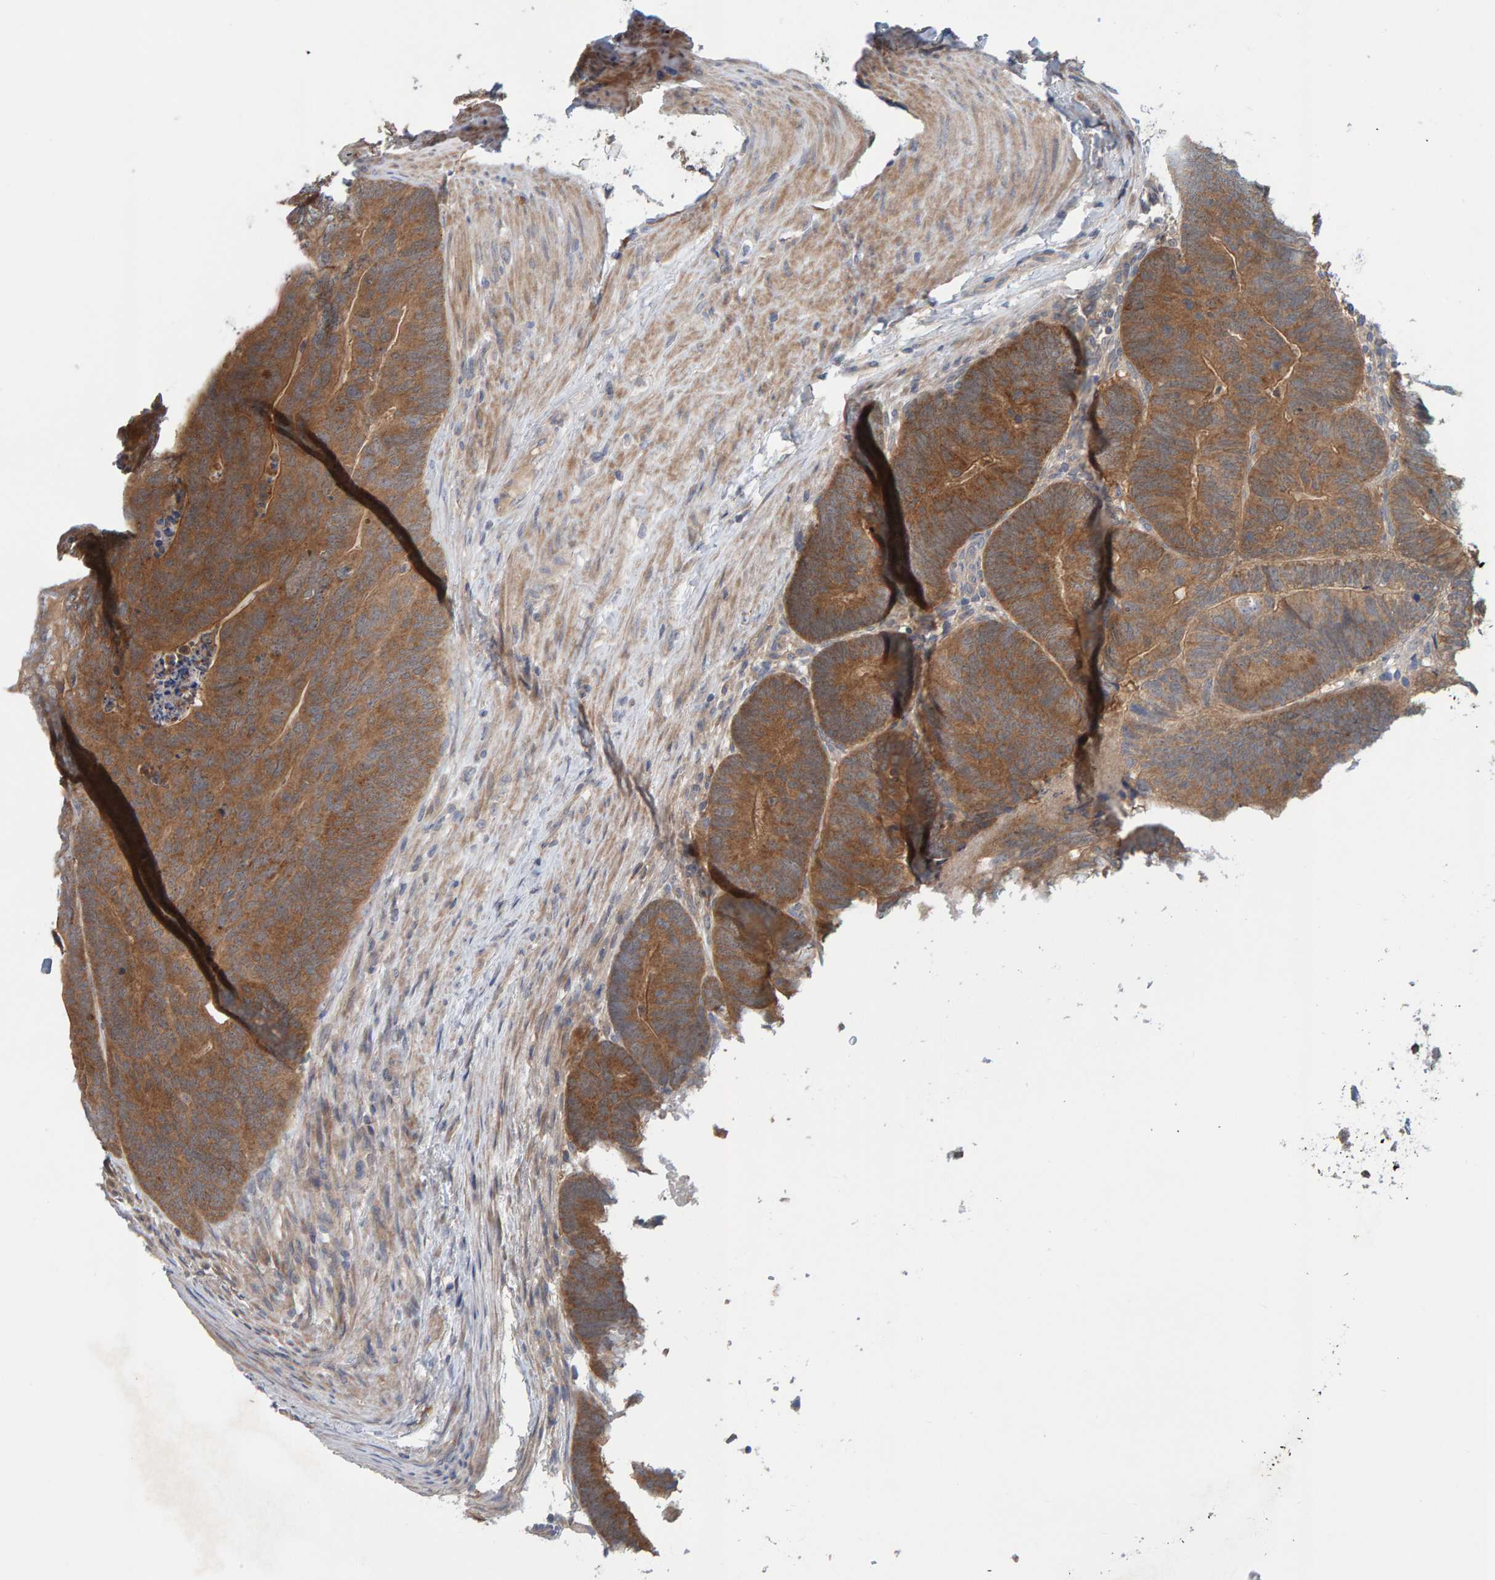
{"staining": {"intensity": "moderate", "quantity": ">75%", "location": "cytoplasmic/membranous"}, "tissue": "colorectal cancer", "cell_type": "Tumor cells", "image_type": "cancer", "snomed": [{"axis": "morphology", "description": "Adenocarcinoma, NOS"}, {"axis": "topography", "description": "Colon"}], "caption": "A micrograph of human adenocarcinoma (colorectal) stained for a protein displays moderate cytoplasmic/membranous brown staining in tumor cells. (brown staining indicates protein expression, while blue staining denotes nuclei).", "gene": "TATDN1", "patient": {"sex": "female", "age": 67}}